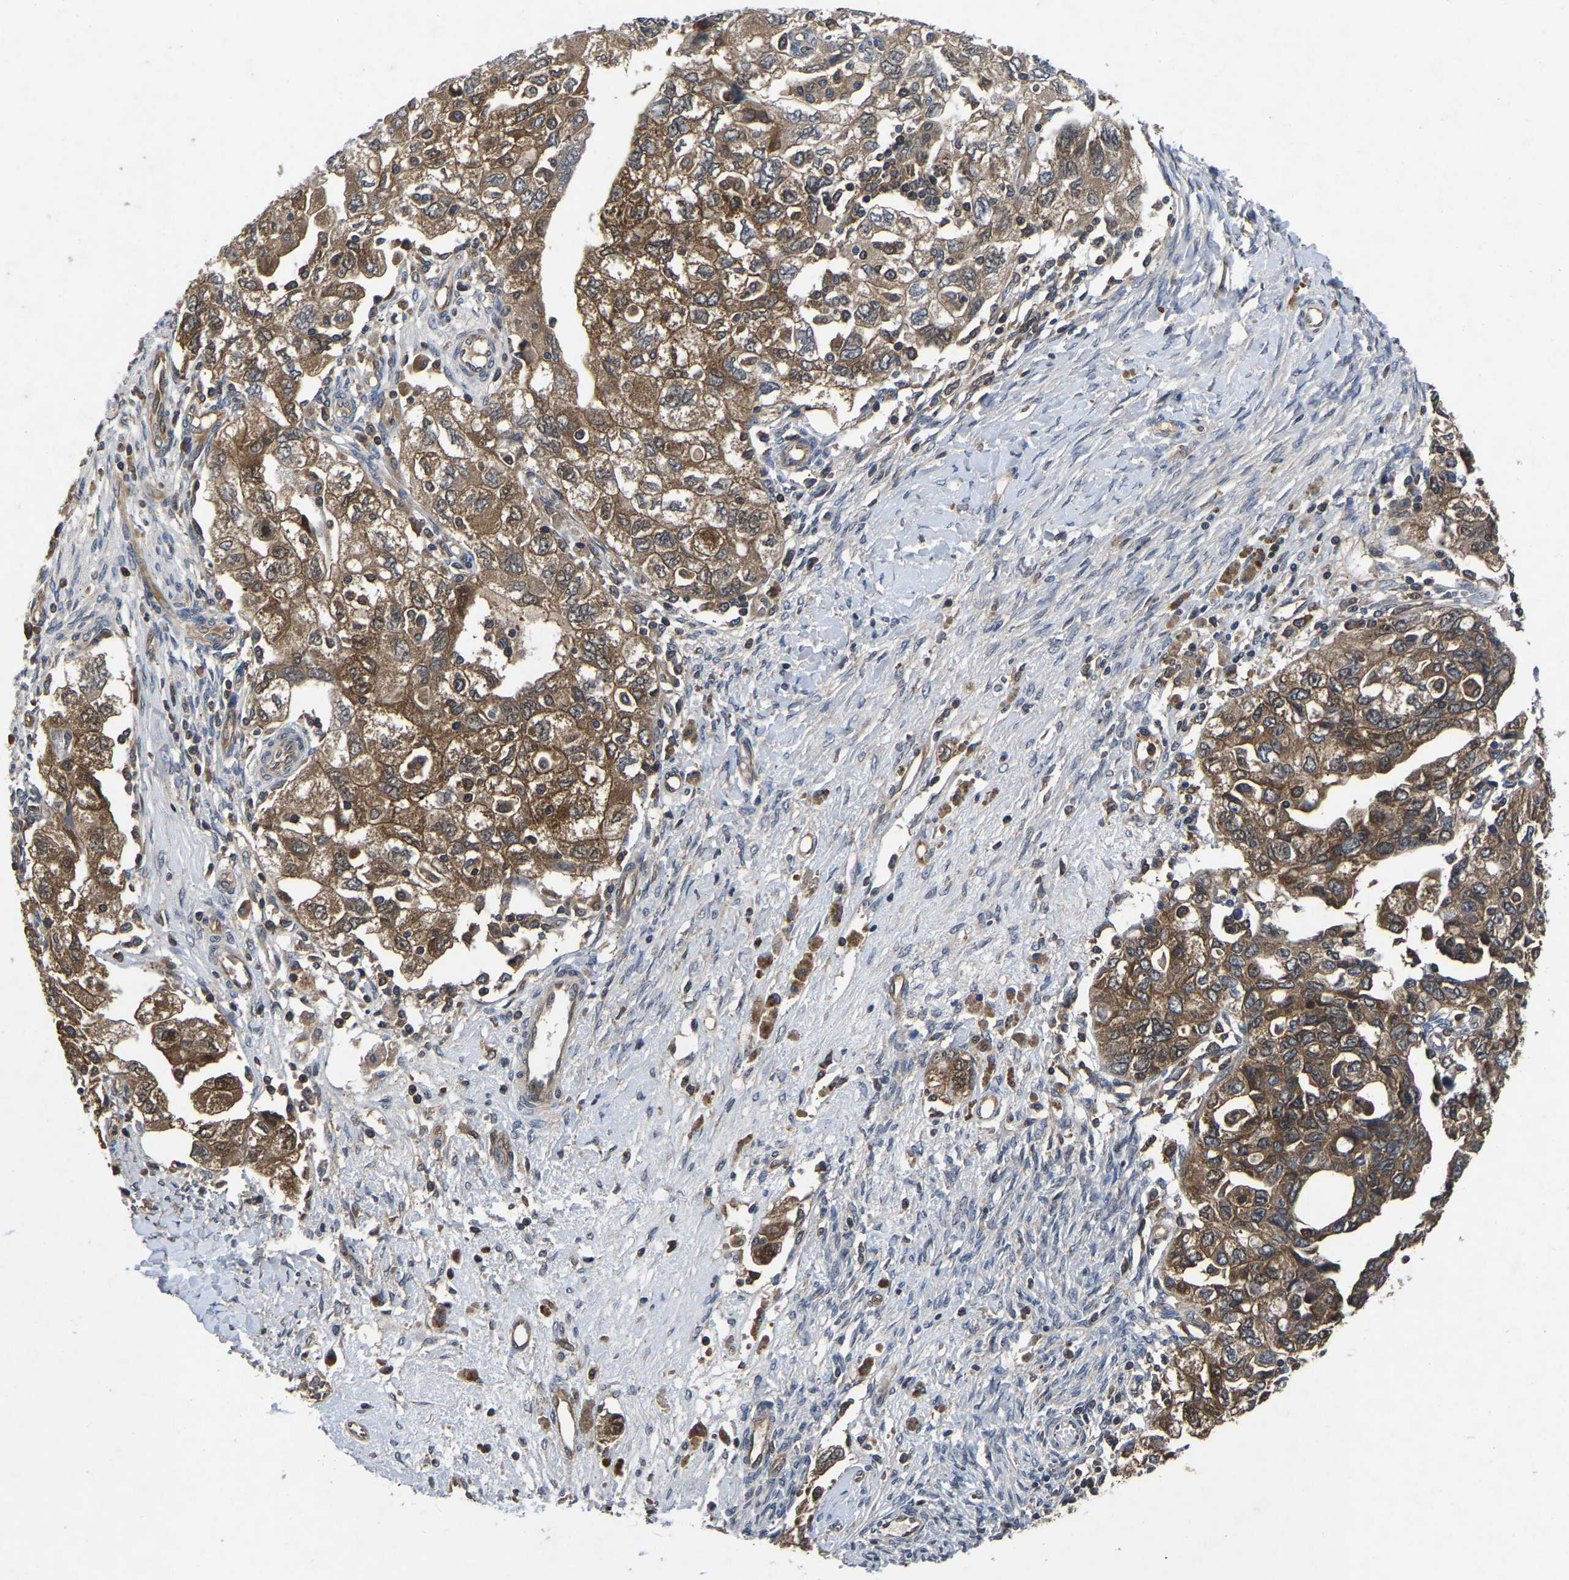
{"staining": {"intensity": "moderate", "quantity": ">75%", "location": "cytoplasmic/membranous"}, "tissue": "ovarian cancer", "cell_type": "Tumor cells", "image_type": "cancer", "snomed": [{"axis": "morphology", "description": "Carcinoma, NOS"}, {"axis": "morphology", "description": "Cystadenocarcinoma, serous, NOS"}, {"axis": "topography", "description": "Ovary"}], "caption": "The histopathology image demonstrates staining of ovarian cancer (carcinoma), revealing moderate cytoplasmic/membranous protein staining (brown color) within tumor cells. The staining was performed using DAB to visualize the protein expression in brown, while the nuclei were stained in blue with hematoxylin (Magnification: 20x).", "gene": "FGD5", "patient": {"sex": "female", "age": 69}}